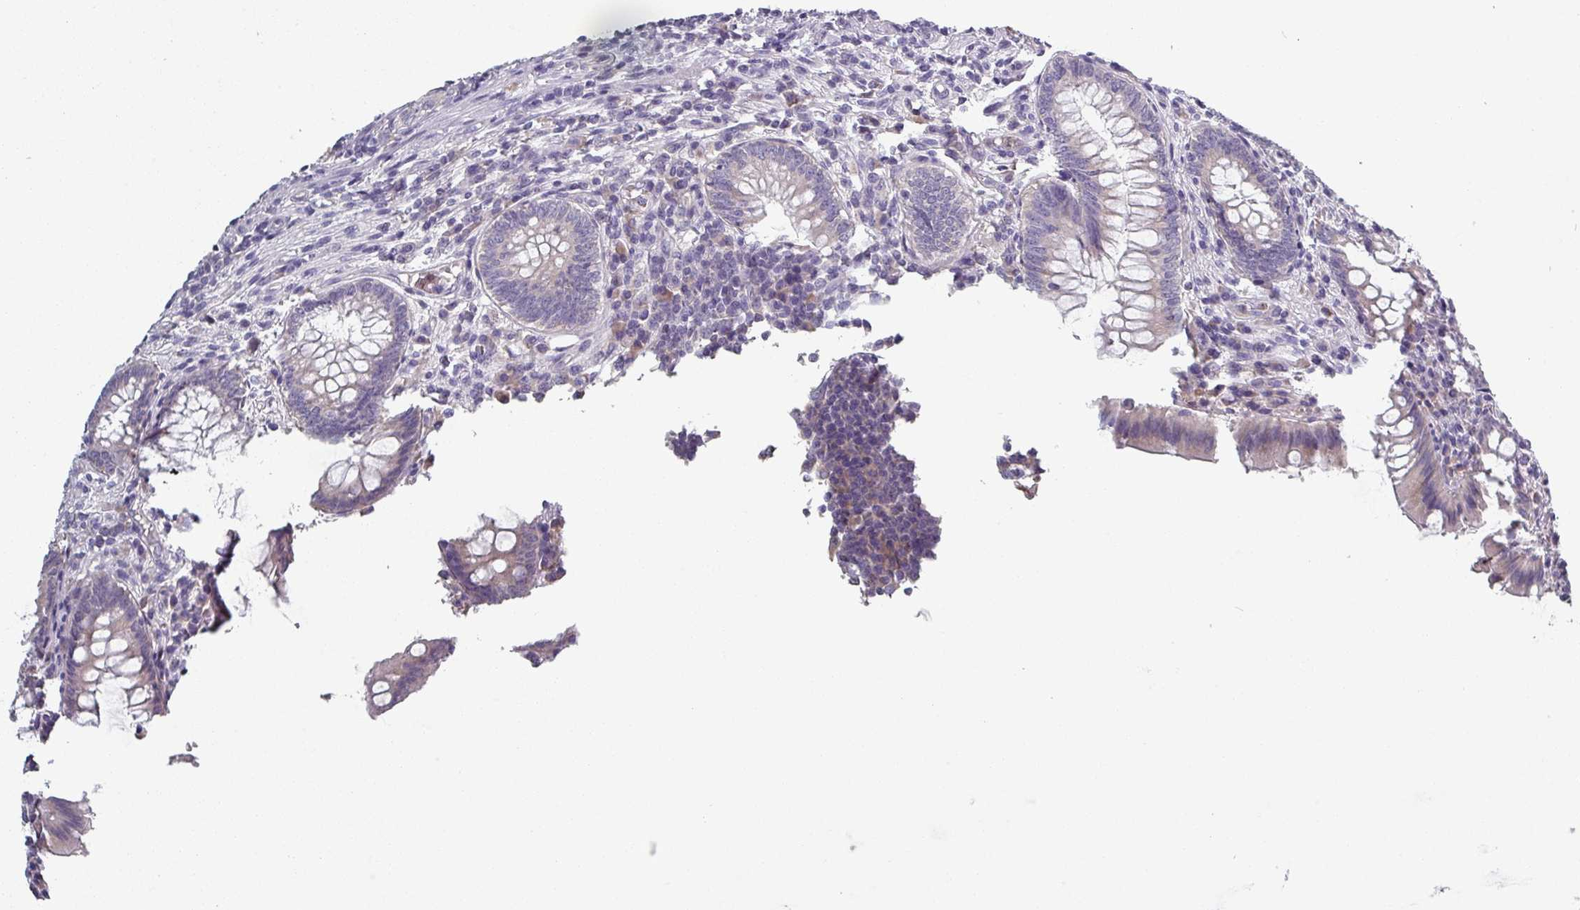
{"staining": {"intensity": "negative", "quantity": "none", "location": "none"}, "tissue": "appendix", "cell_type": "Glandular cells", "image_type": "normal", "snomed": [{"axis": "morphology", "description": "Normal tissue, NOS"}, {"axis": "topography", "description": "Appendix"}], "caption": "High power microscopy histopathology image of an IHC histopathology image of benign appendix, revealing no significant expression in glandular cells.", "gene": "PRAMEF7", "patient": {"sex": "male", "age": 83}}